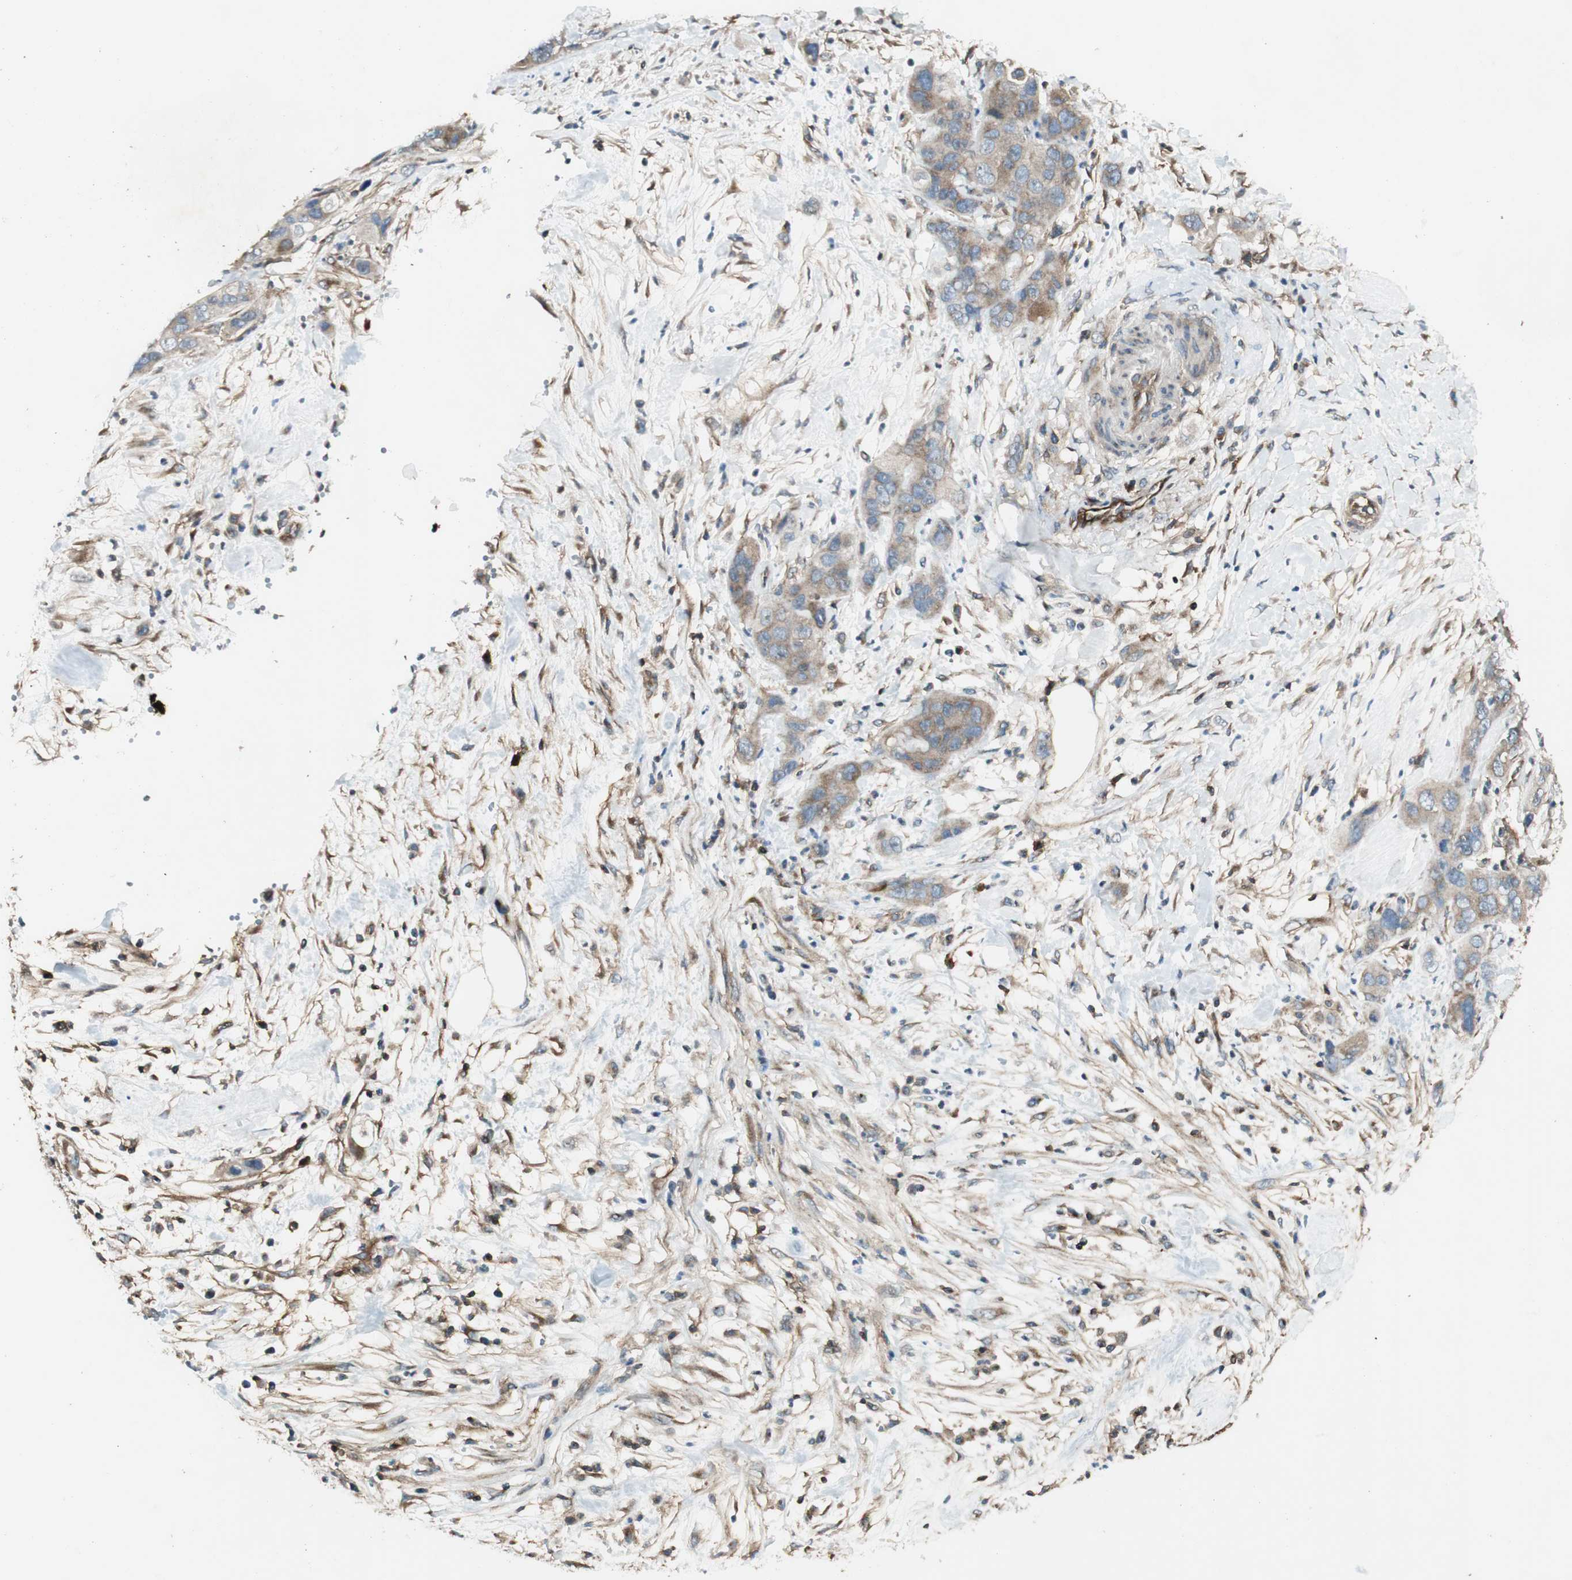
{"staining": {"intensity": "moderate", "quantity": ">75%", "location": "cytoplasmic/membranous"}, "tissue": "pancreatic cancer", "cell_type": "Tumor cells", "image_type": "cancer", "snomed": [{"axis": "morphology", "description": "Adenocarcinoma, NOS"}, {"axis": "topography", "description": "Pancreas"}], "caption": "A micrograph of pancreatic cancer (adenocarcinoma) stained for a protein exhibits moderate cytoplasmic/membranous brown staining in tumor cells.", "gene": "BTN3A3", "patient": {"sex": "female", "age": 71}}